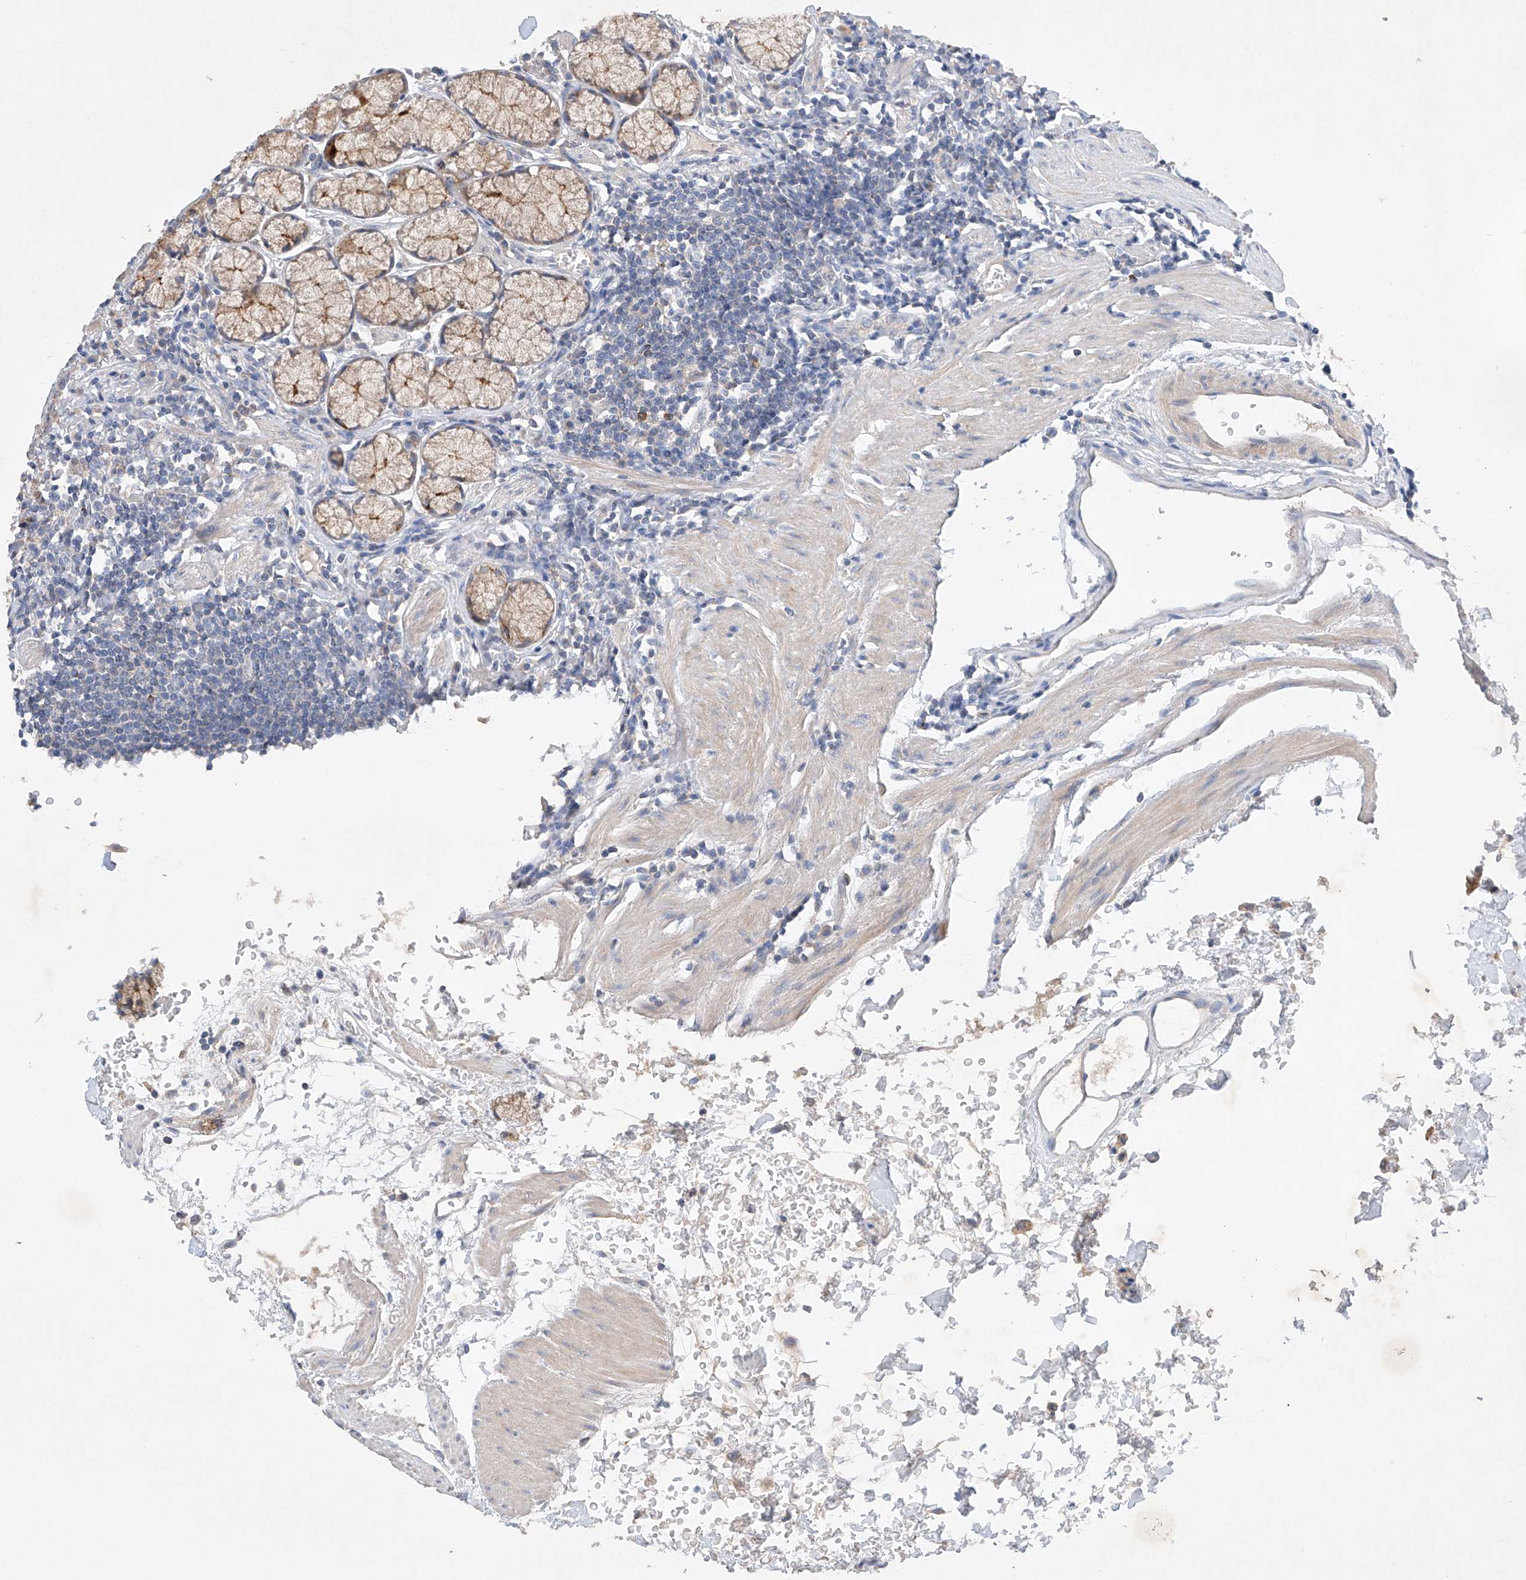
{"staining": {"intensity": "moderate", "quantity": "25%-75%", "location": "cytoplasmic/membranous"}, "tissue": "stomach", "cell_type": "Glandular cells", "image_type": "normal", "snomed": [{"axis": "morphology", "description": "Normal tissue, NOS"}, {"axis": "topography", "description": "Stomach"}], "caption": "The image displays immunohistochemical staining of normal stomach. There is moderate cytoplasmic/membranous staining is appreciated in about 25%-75% of glandular cells.", "gene": "GPC4", "patient": {"sex": "male", "age": 55}}